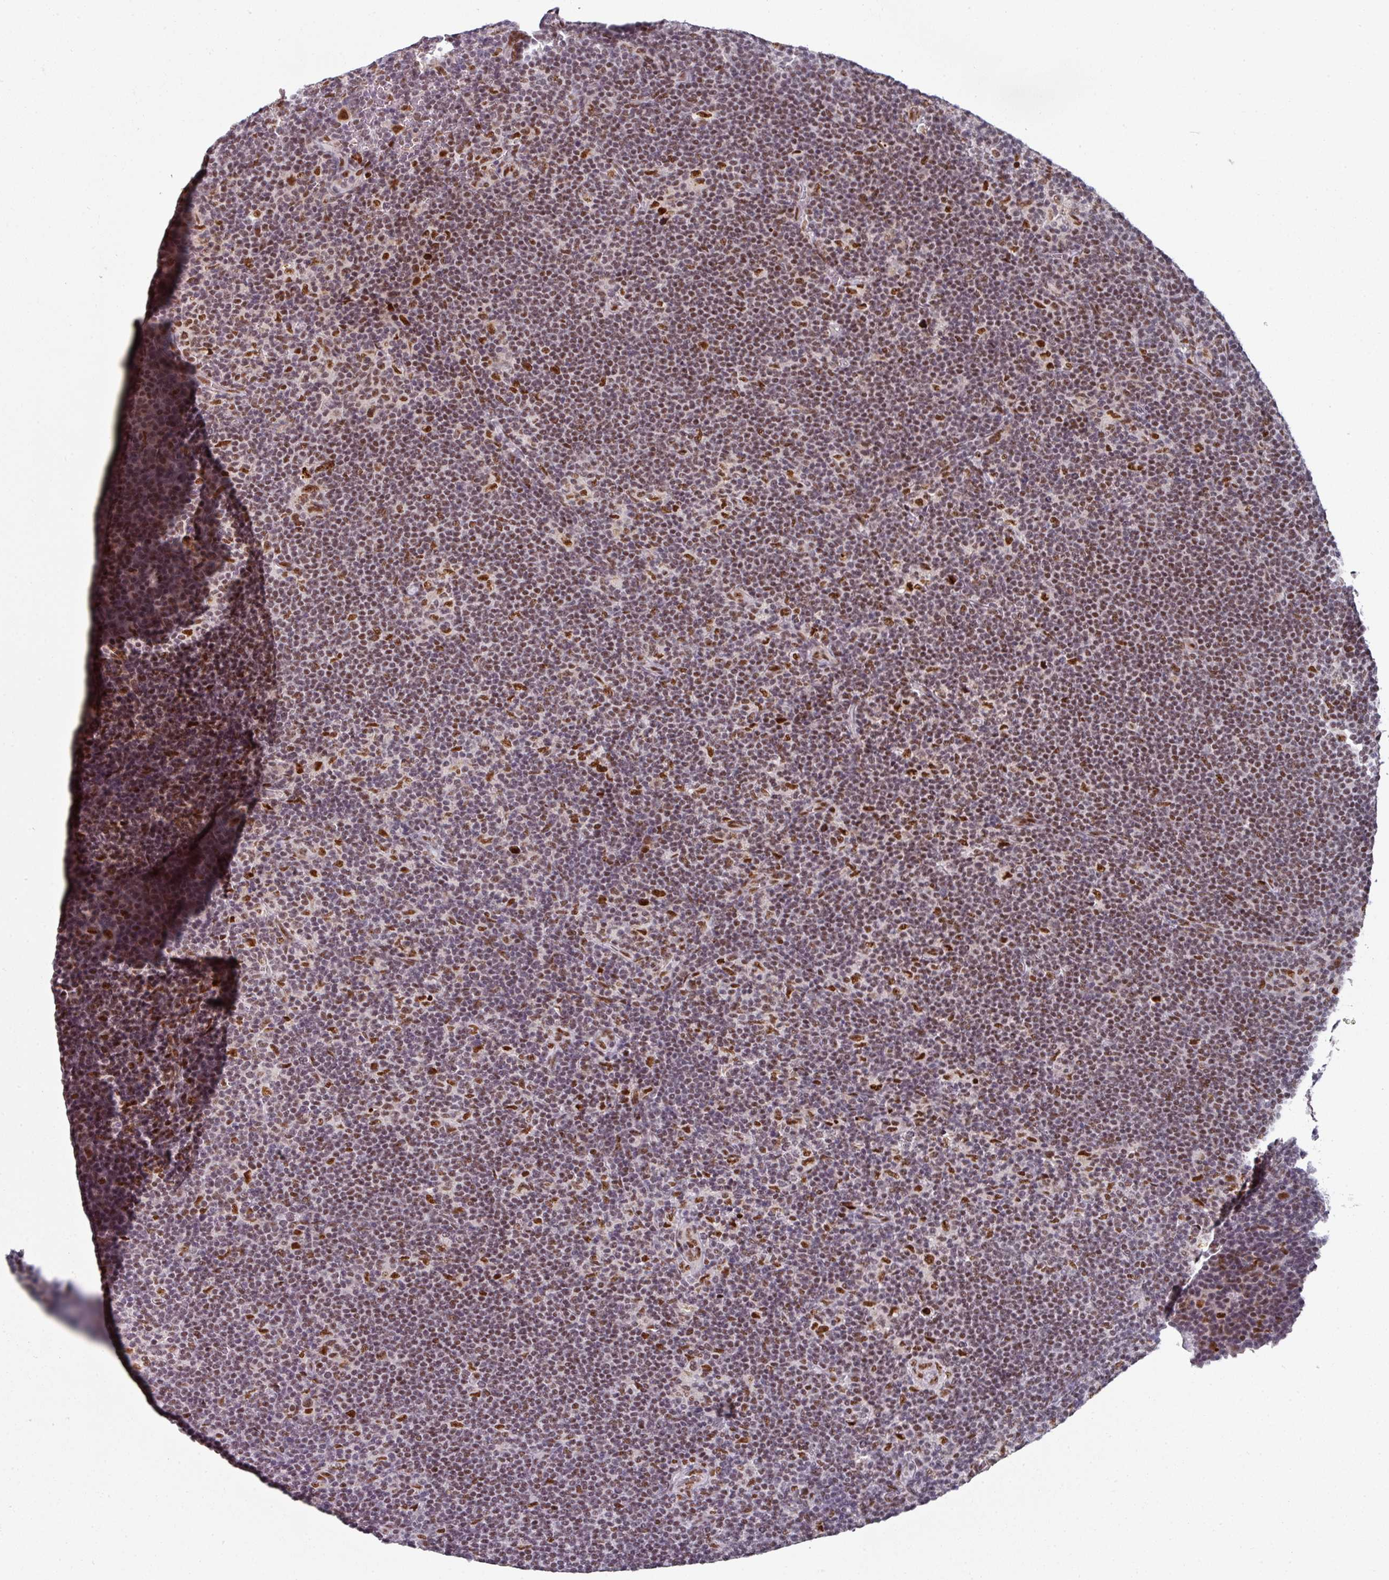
{"staining": {"intensity": "strong", "quantity": ">75%", "location": "nuclear"}, "tissue": "lymphoma", "cell_type": "Tumor cells", "image_type": "cancer", "snomed": [{"axis": "morphology", "description": "Hodgkin's disease, NOS"}, {"axis": "topography", "description": "Lymph node"}], "caption": "High-magnification brightfield microscopy of Hodgkin's disease stained with DAB (brown) and counterstained with hematoxylin (blue). tumor cells exhibit strong nuclear staining is seen in about>75% of cells.", "gene": "RAD50", "patient": {"sex": "female", "age": 57}}